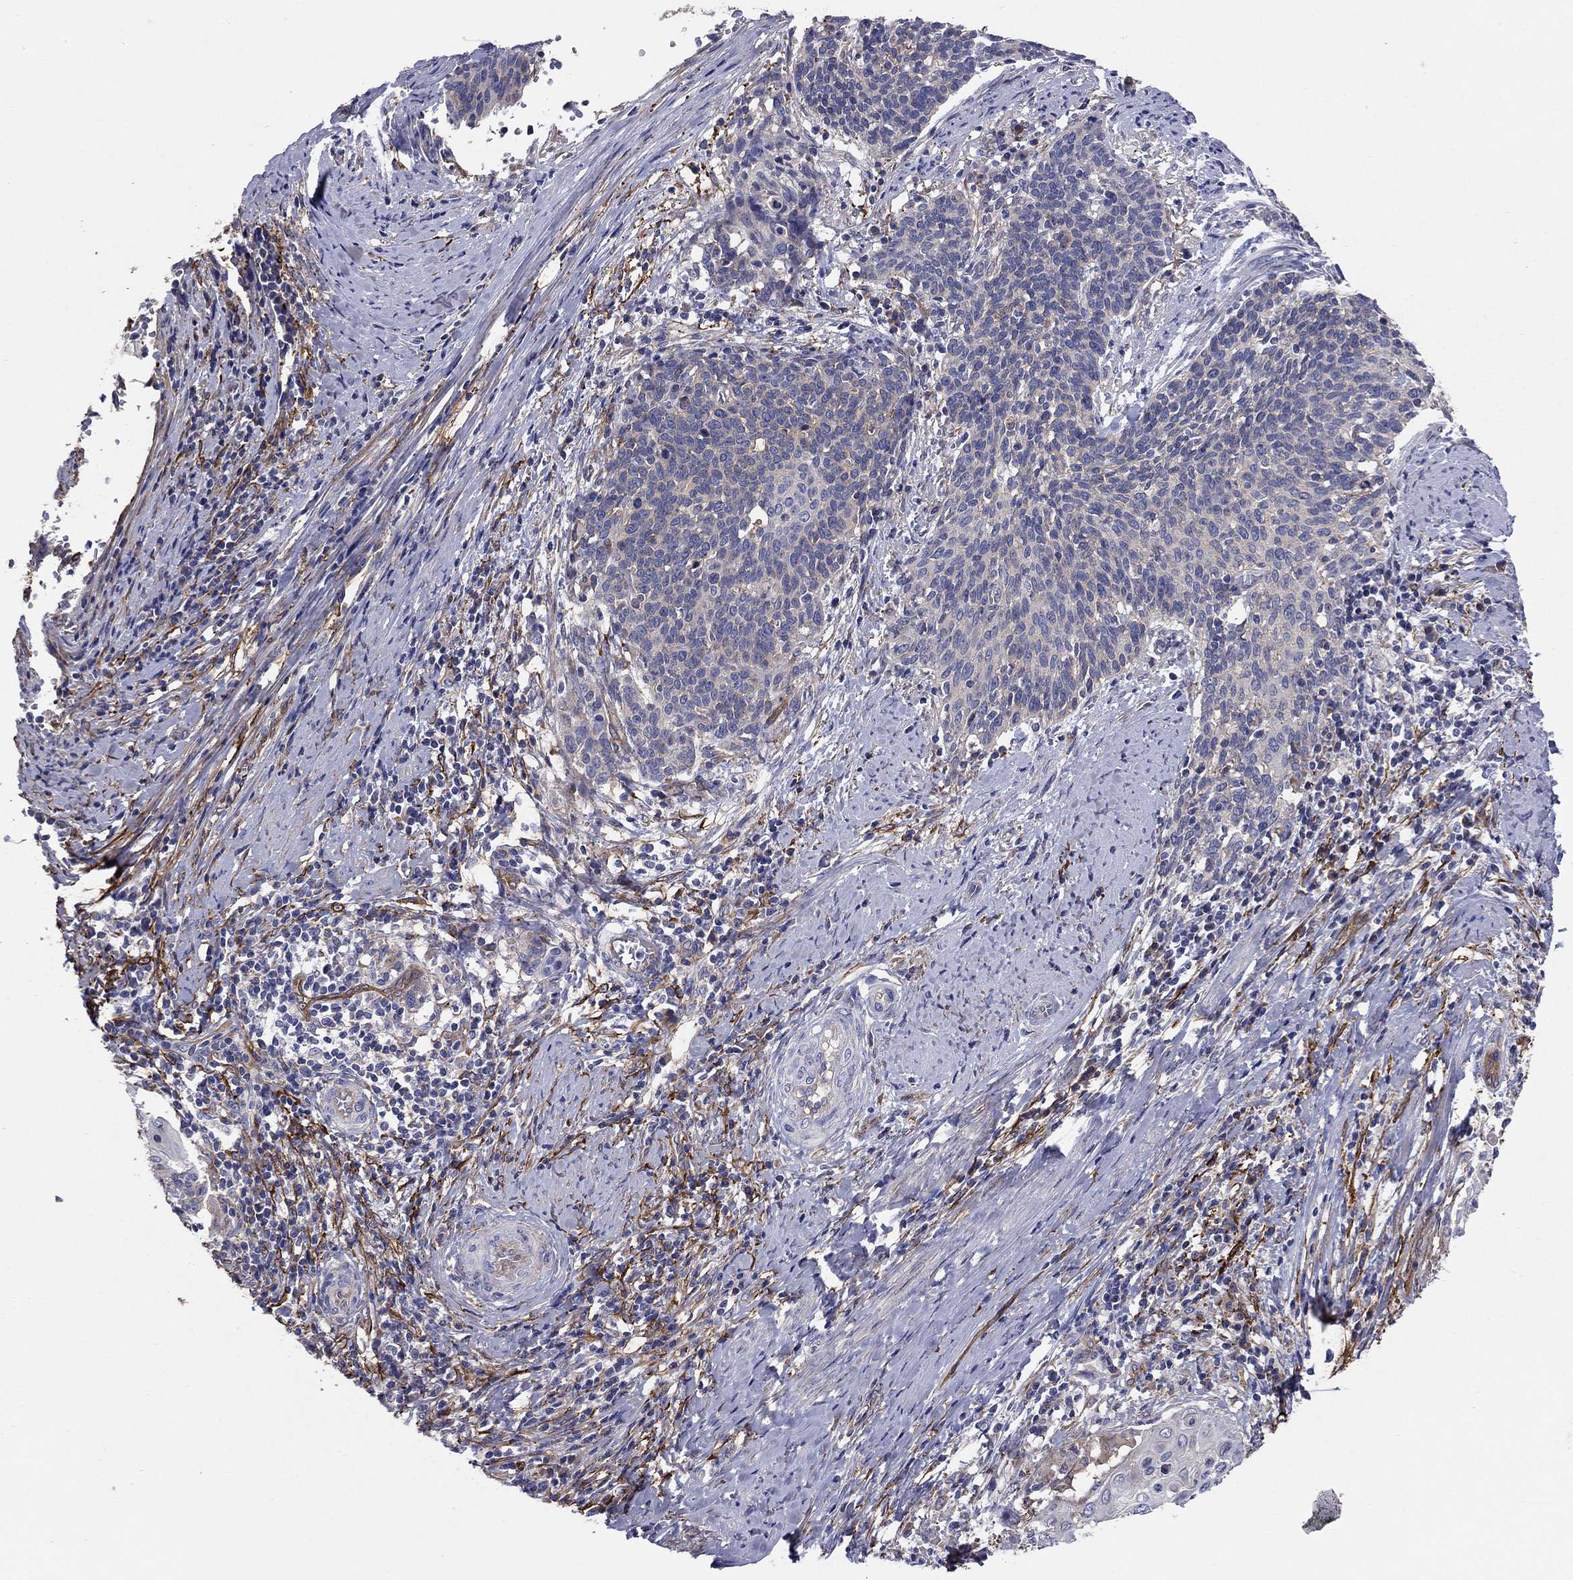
{"staining": {"intensity": "negative", "quantity": "none", "location": "none"}, "tissue": "cervical cancer", "cell_type": "Tumor cells", "image_type": "cancer", "snomed": [{"axis": "morphology", "description": "Squamous cell carcinoma, NOS"}, {"axis": "topography", "description": "Cervix"}], "caption": "This micrograph is of cervical cancer stained with immunohistochemistry (IHC) to label a protein in brown with the nuclei are counter-stained blue. There is no positivity in tumor cells.", "gene": "EMP2", "patient": {"sex": "female", "age": 39}}